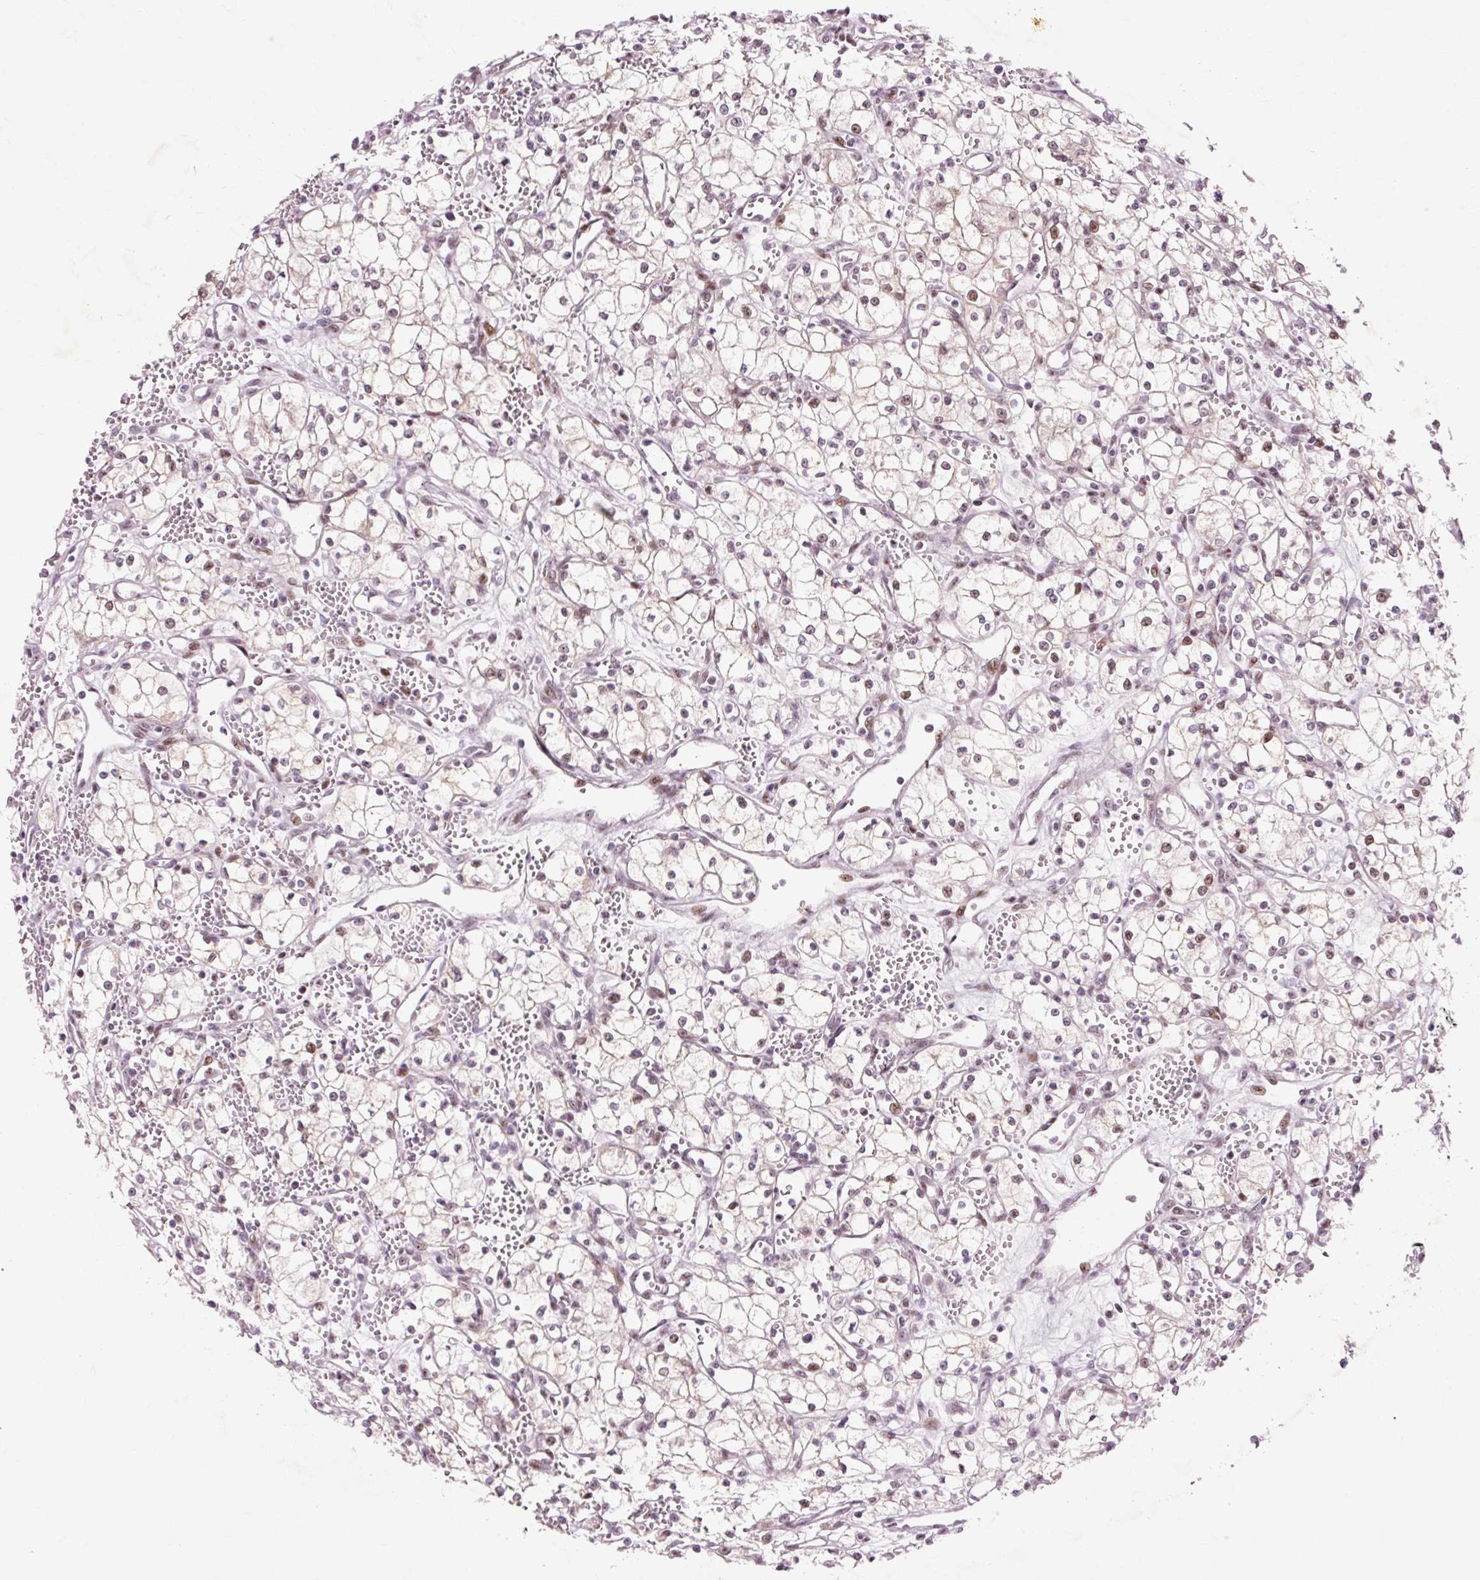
{"staining": {"intensity": "weak", "quantity": "25%-75%", "location": "nuclear"}, "tissue": "renal cancer", "cell_type": "Tumor cells", "image_type": "cancer", "snomed": [{"axis": "morphology", "description": "Adenocarcinoma, NOS"}, {"axis": "topography", "description": "Kidney"}], "caption": "Renal cancer stained with a protein marker shows weak staining in tumor cells.", "gene": "MACROD2", "patient": {"sex": "male", "age": 59}}